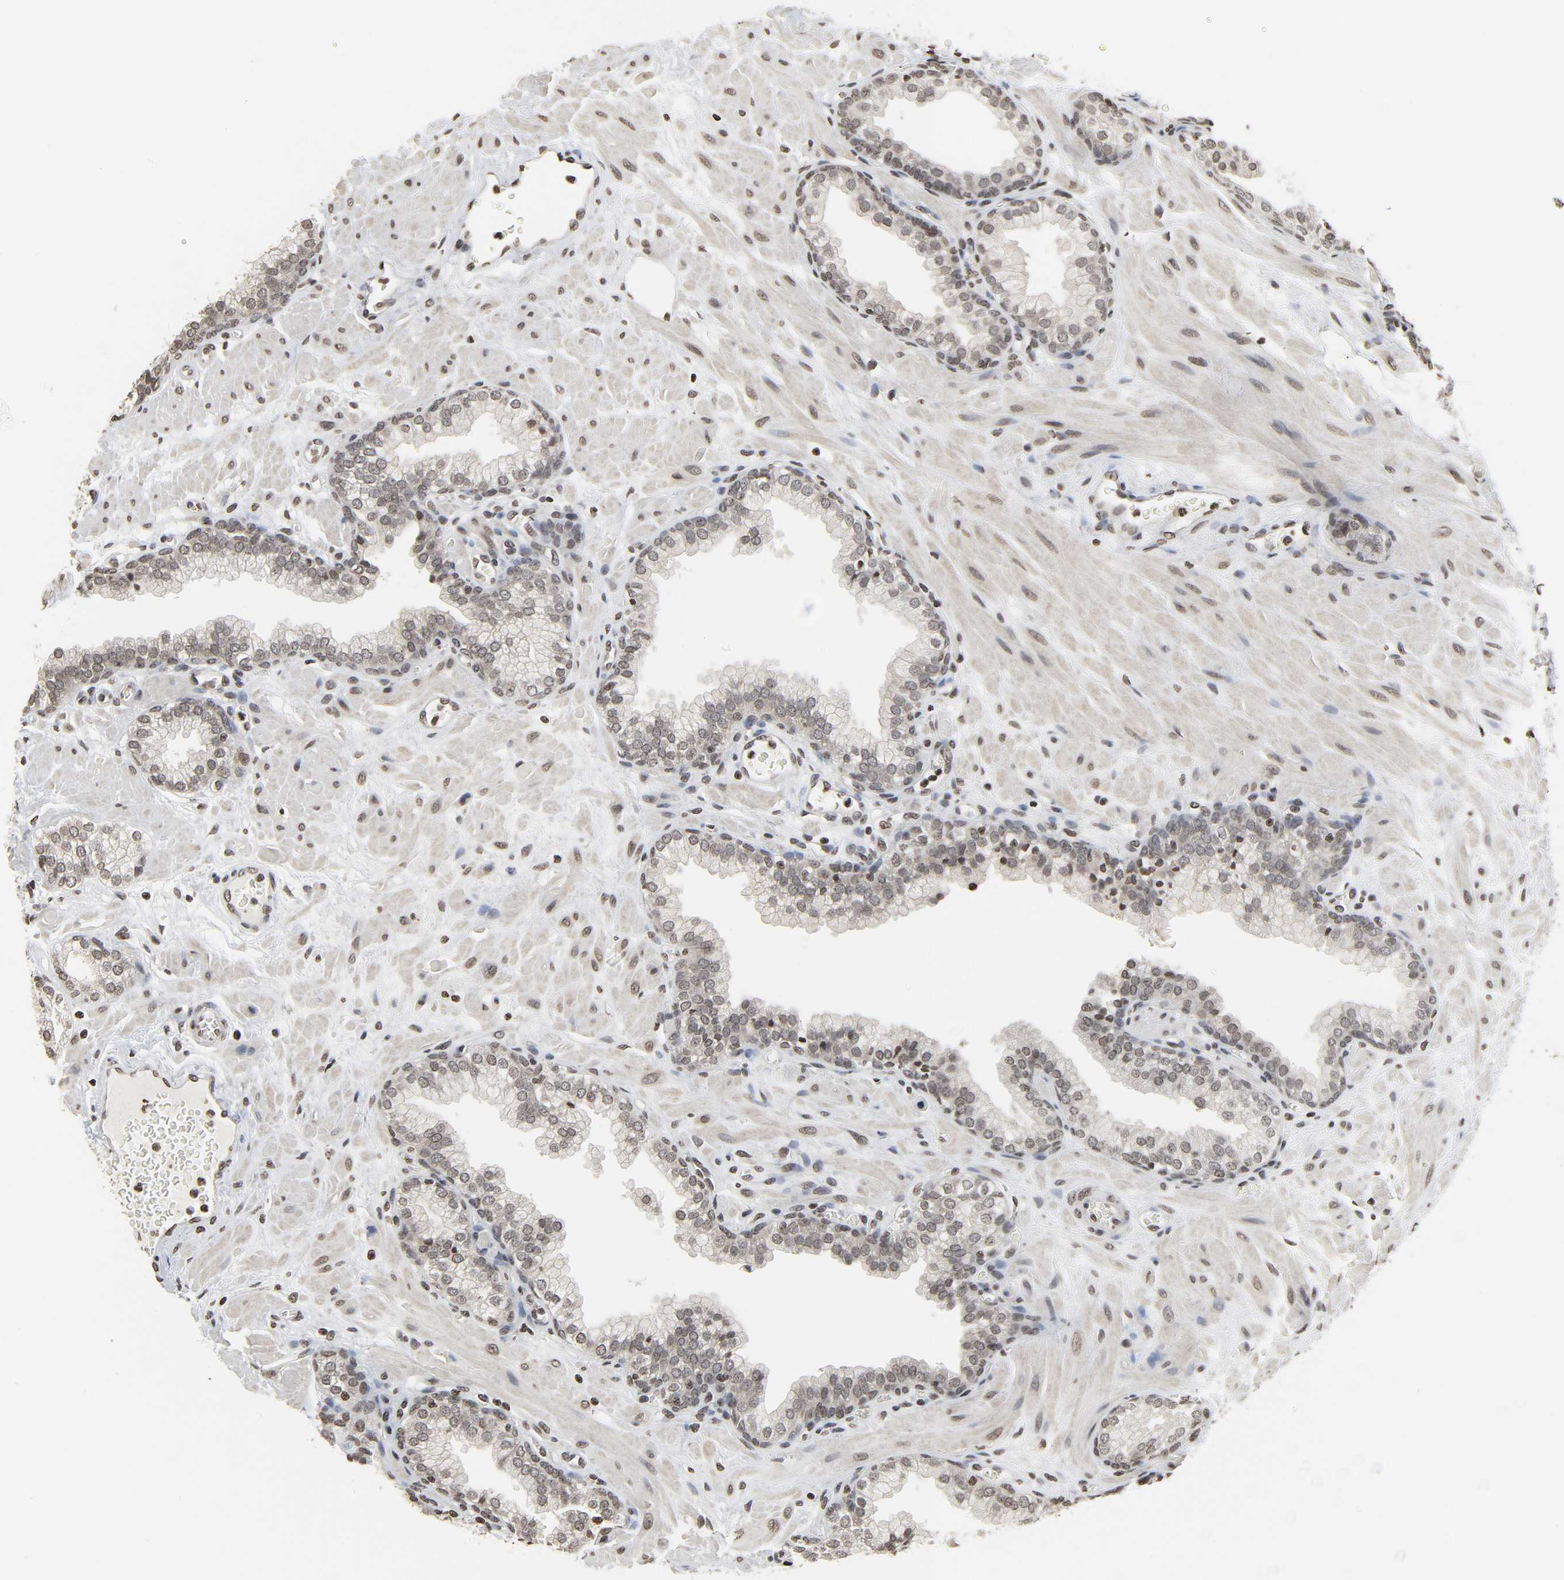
{"staining": {"intensity": "weak", "quantity": ">75%", "location": "nuclear"}, "tissue": "prostate", "cell_type": "Glandular cells", "image_type": "normal", "snomed": [{"axis": "morphology", "description": "Normal tissue, NOS"}, {"axis": "topography", "description": "Prostate"}], "caption": "Immunohistochemistry histopathology image of benign prostate: prostate stained using immunohistochemistry (IHC) demonstrates low levels of weak protein expression localized specifically in the nuclear of glandular cells, appearing as a nuclear brown color.", "gene": "ELAVL1", "patient": {"sex": "male", "age": 60}}